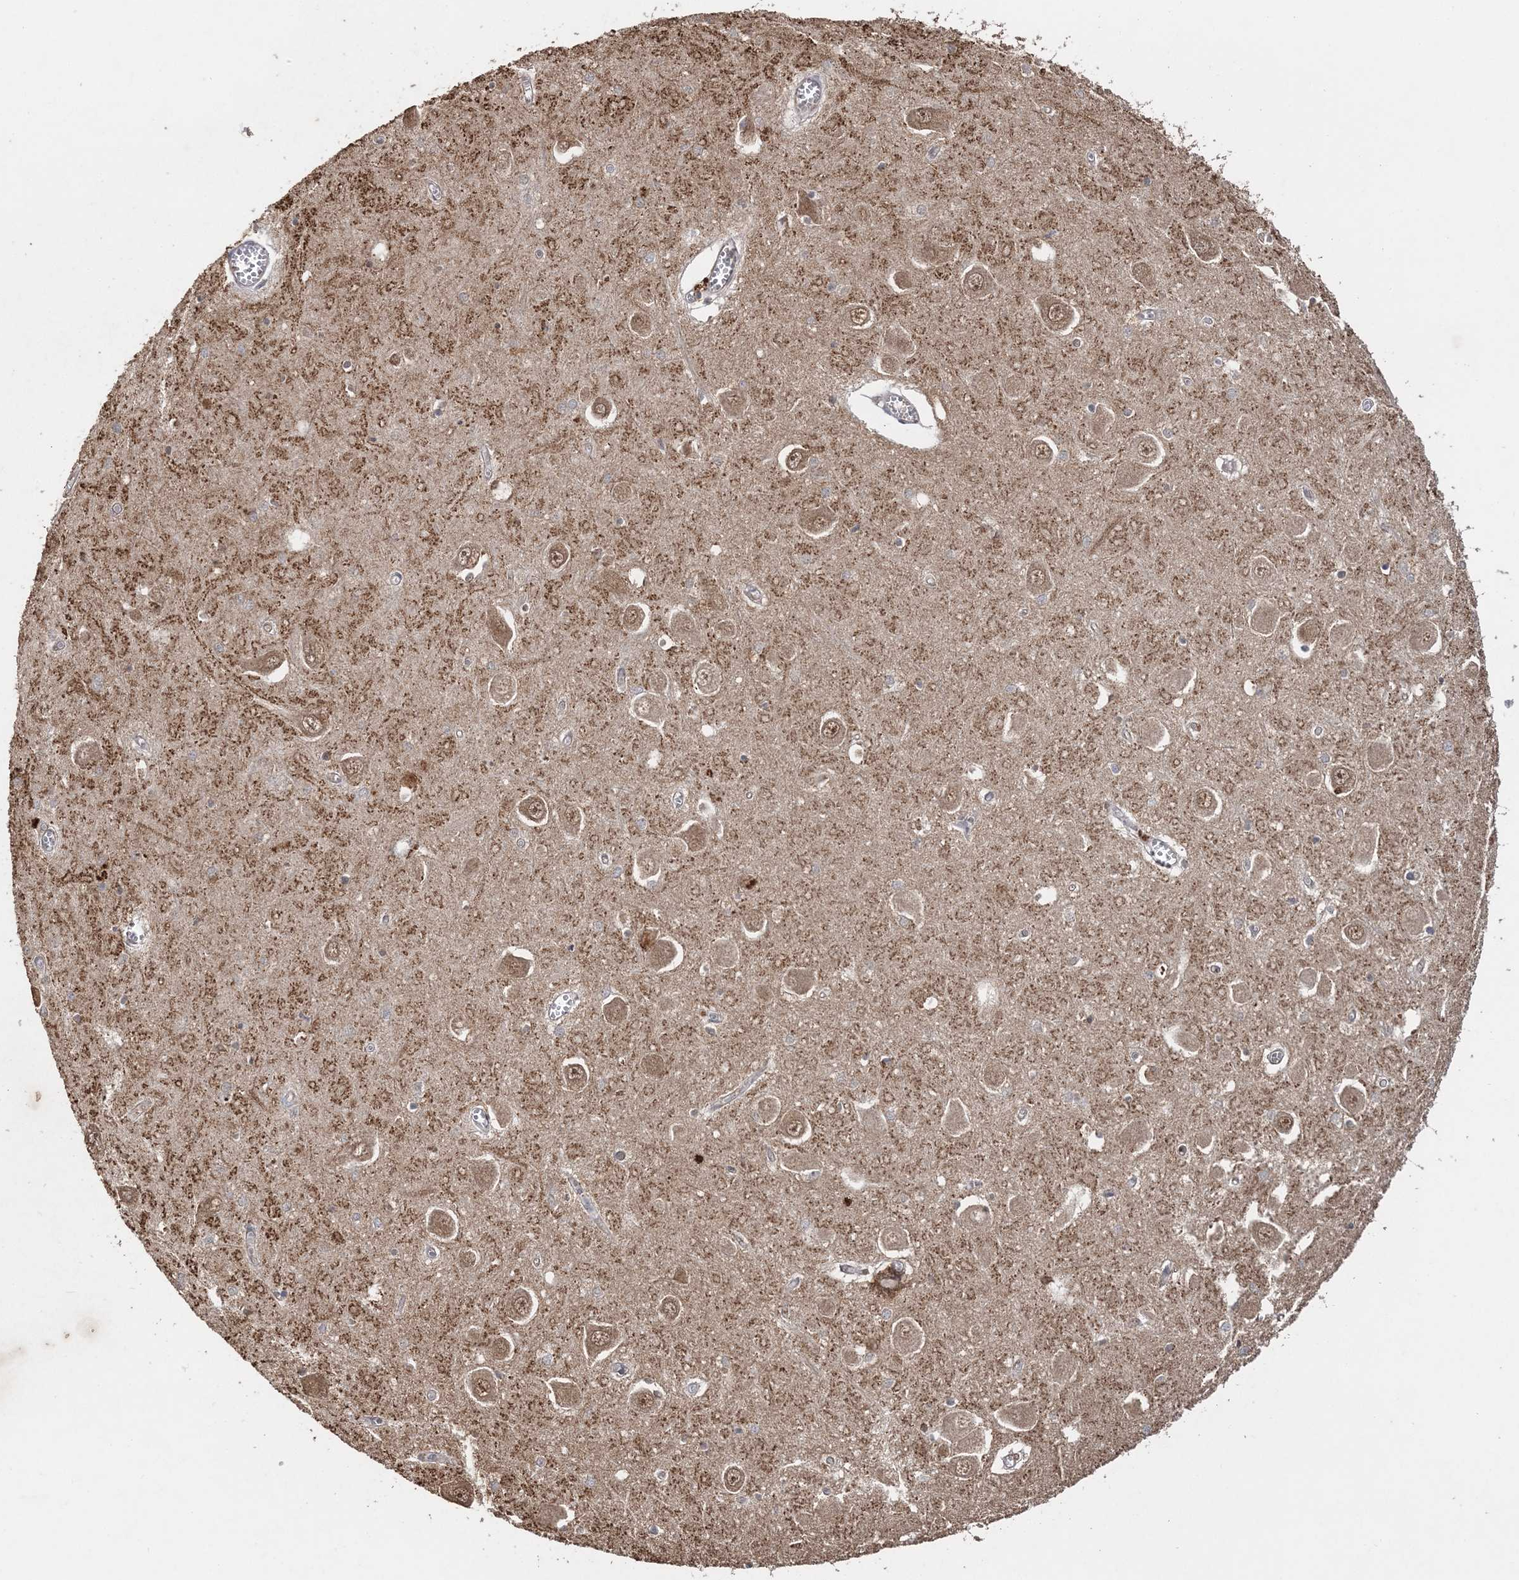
{"staining": {"intensity": "weak", "quantity": "<25%", "location": "cytoplasmic/membranous"}, "tissue": "hippocampus", "cell_type": "Glial cells", "image_type": "normal", "snomed": [{"axis": "morphology", "description": "Normal tissue, NOS"}, {"axis": "topography", "description": "Hippocampus"}], "caption": "Immunohistochemistry (IHC) histopathology image of normal hippocampus stained for a protein (brown), which shows no positivity in glial cells.", "gene": "RAB14", "patient": {"sex": "male", "age": 70}}